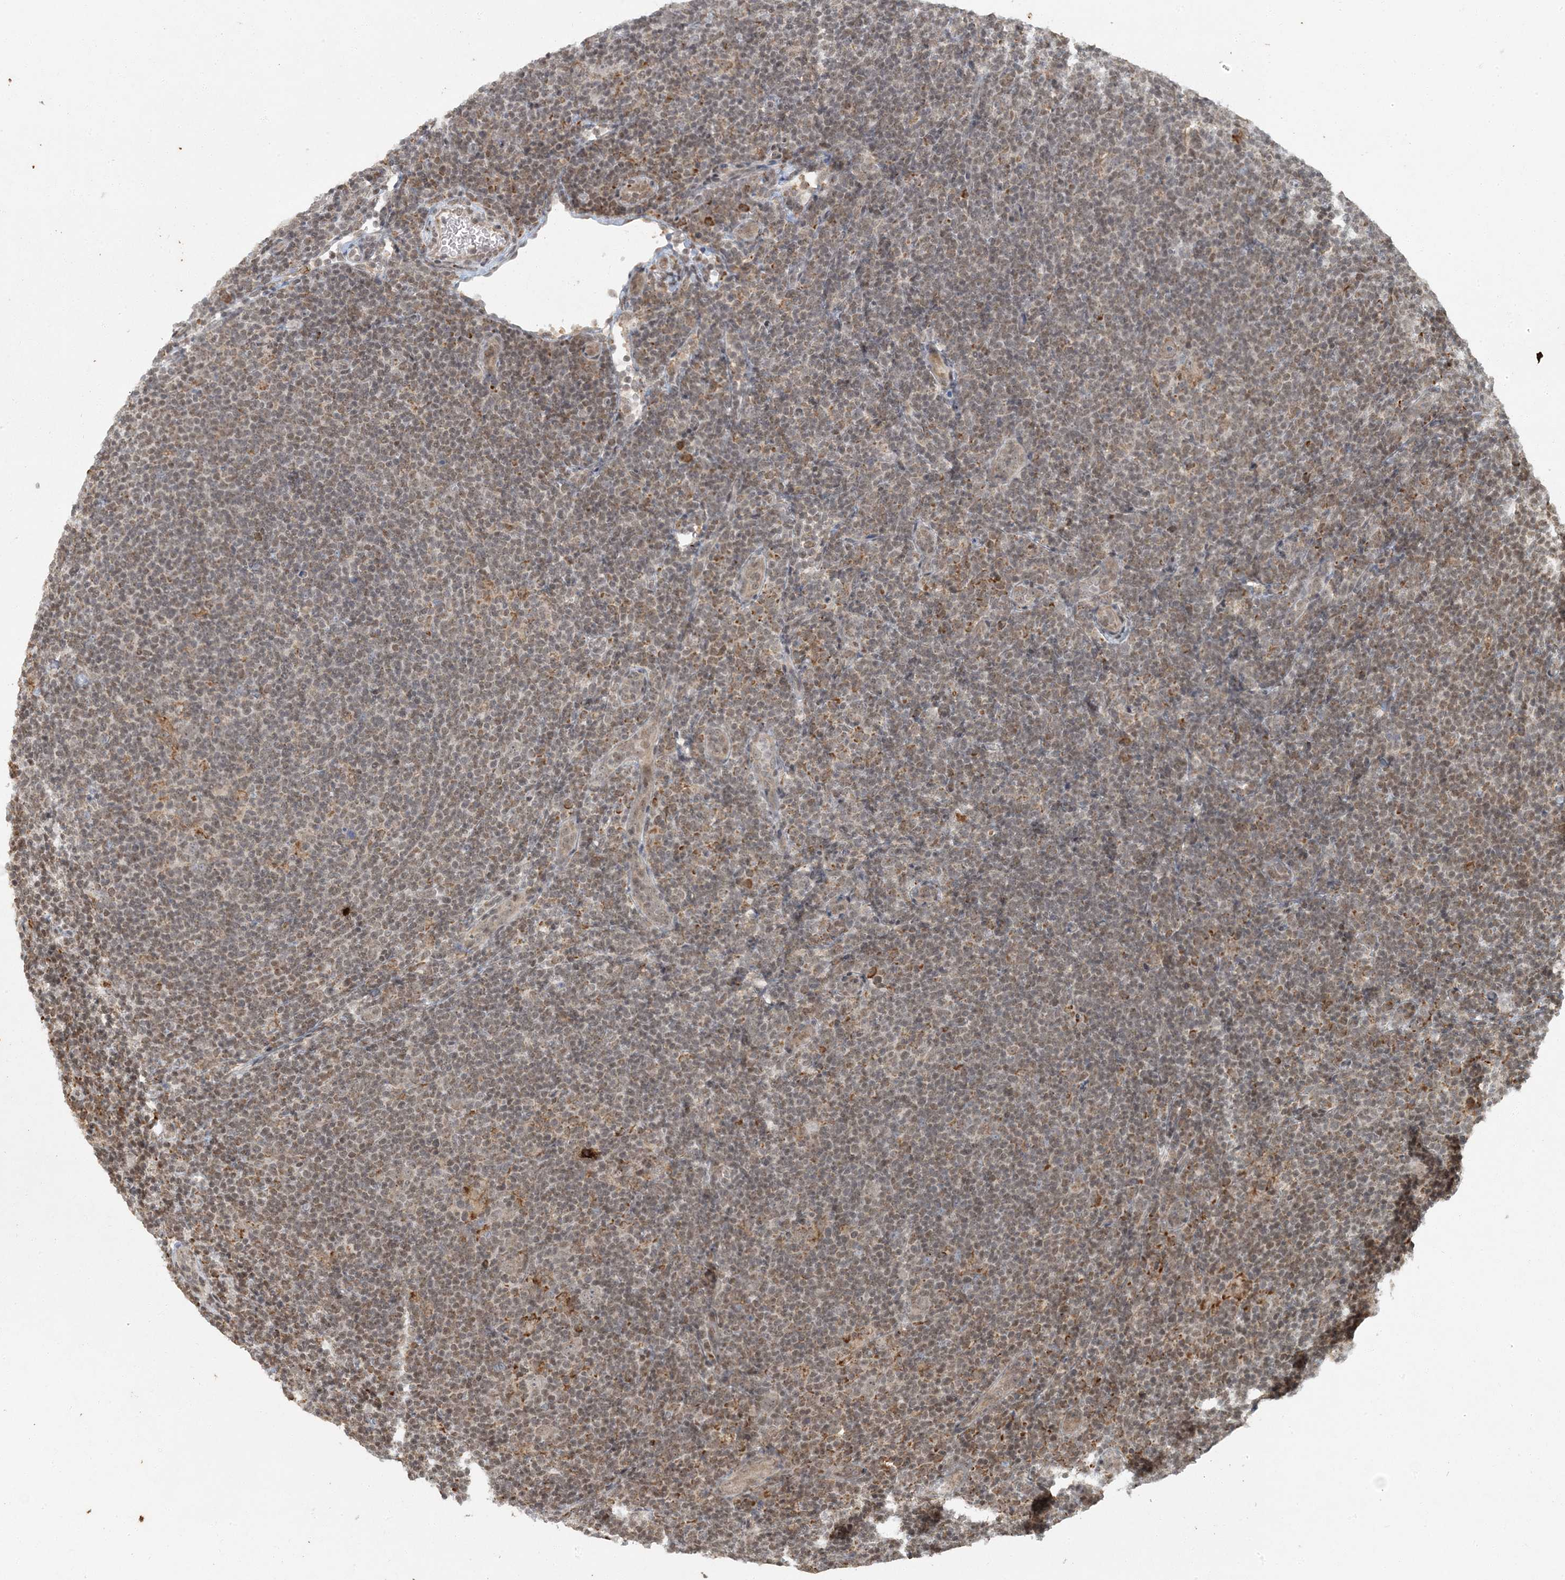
{"staining": {"intensity": "moderate", "quantity": "<25%", "location": "cytoplasmic/membranous"}, "tissue": "lymphoma", "cell_type": "Tumor cells", "image_type": "cancer", "snomed": [{"axis": "morphology", "description": "Hodgkin's disease, NOS"}, {"axis": "topography", "description": "Lymph node"}], "caption": "Tumor cells reveal moderate cytoplasmic/membranous positivity in approximately <25% of cells in Hodgkin's disease. The protein of interest is stained brown, and the nuclei are stained in blue (DAB (3,3'-diaminobenzidine) IHC with brightfield microscopy, high magnification).", "gene": "AK9", "patient": {"sex": "female", "age": 57}}